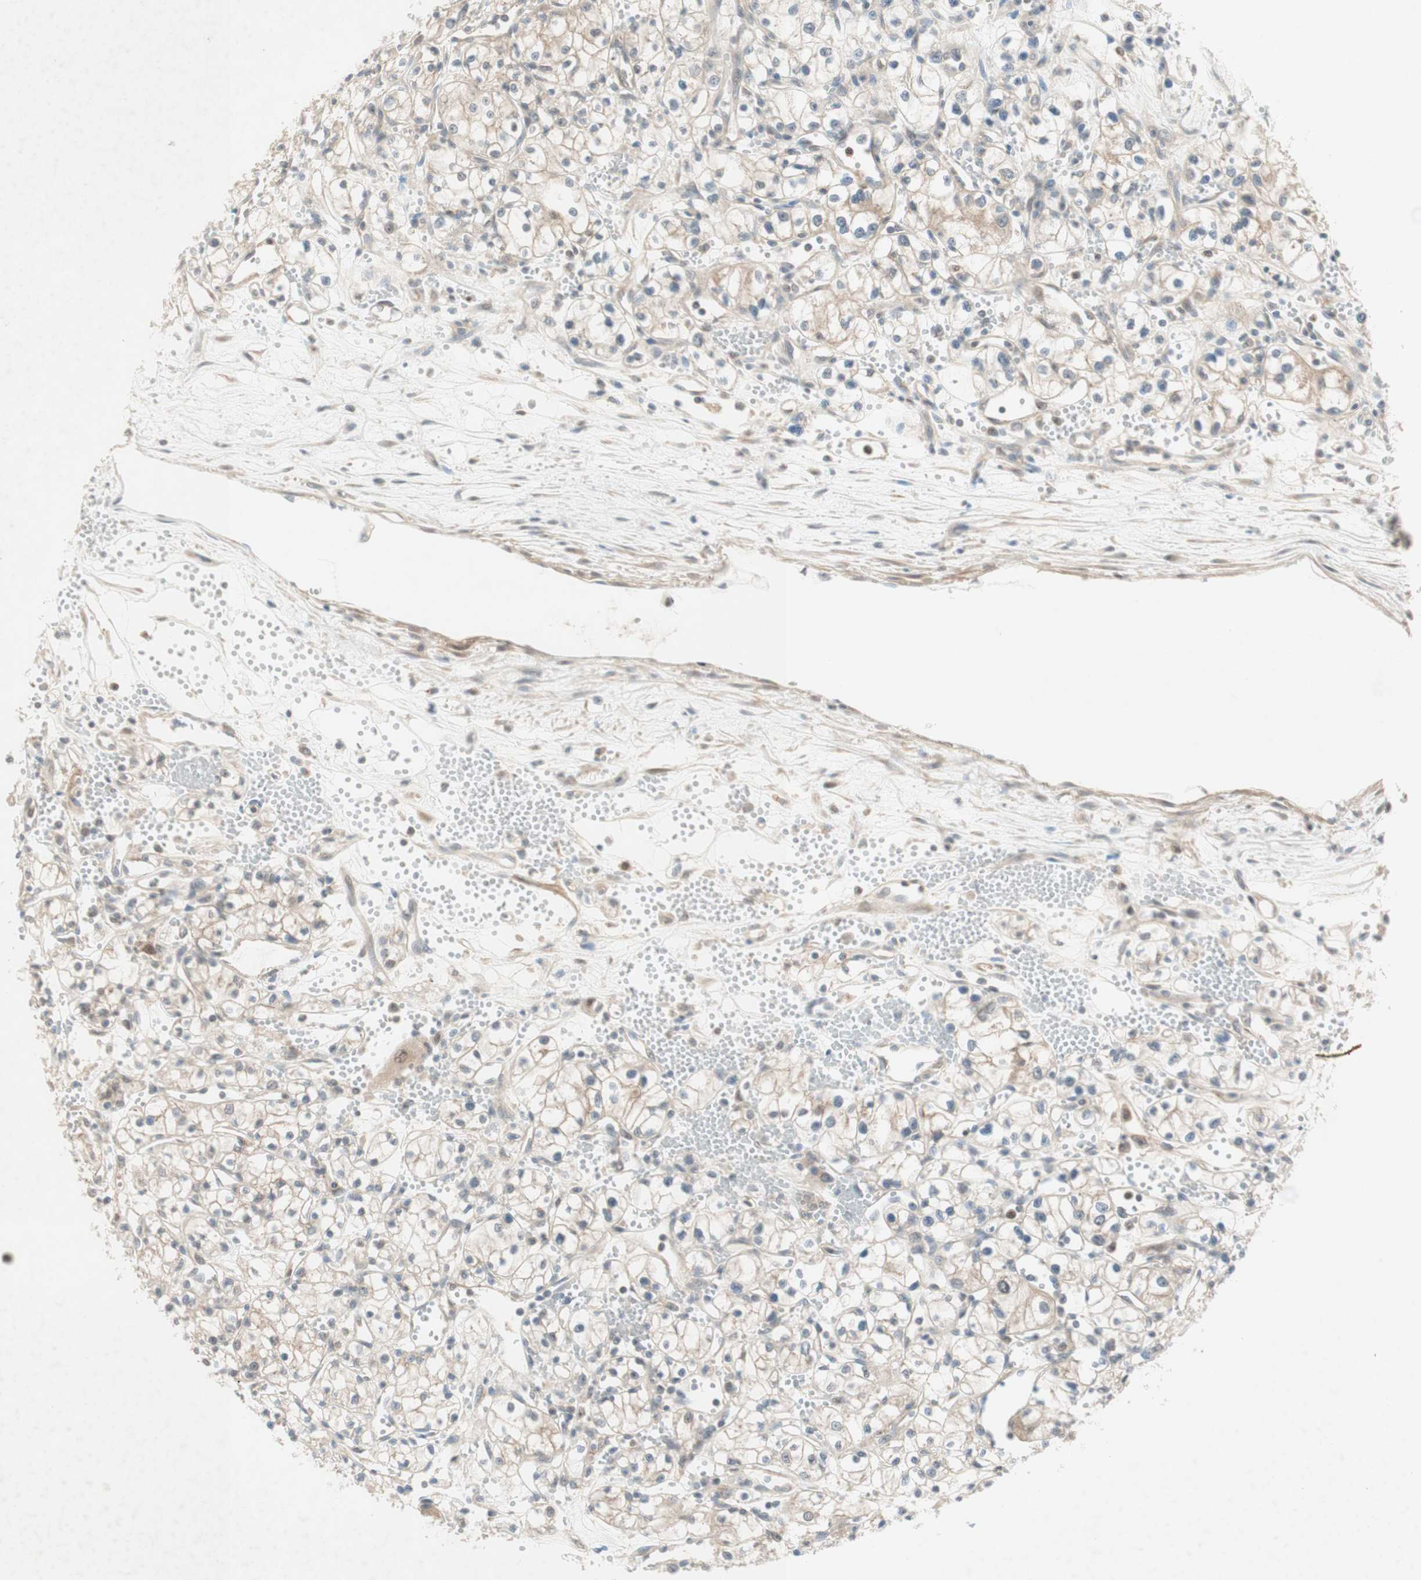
{"staining": {"intensity": "negative", "quantity": "none", "location": "none"}, "tissue": "renal cancer", "cell_type": "Tumor cells", "image_type": "cancer", "snomed": [{"axis": "morphology", "description": "Normal tissue, NOS"}, {"axis": "morphology", "description": "Adenocarcinoma, NOS"}, {"axis": "topography", "description": "Kidney"}], "caption": "High magnification brightfield microscopy of renal cancer stained with DAB (3,3'-diaminobenzidine) (brown) and counterstained with hematoxylin (blue): tumor cells show no significant staining. (Stains: DAB immunohistochemistry with hematoxylin counter stain, Microscopy: brightfield microscopy at high magnification).", "gene": "RFNG", "patient": {"sex": "male", "age": 59}}